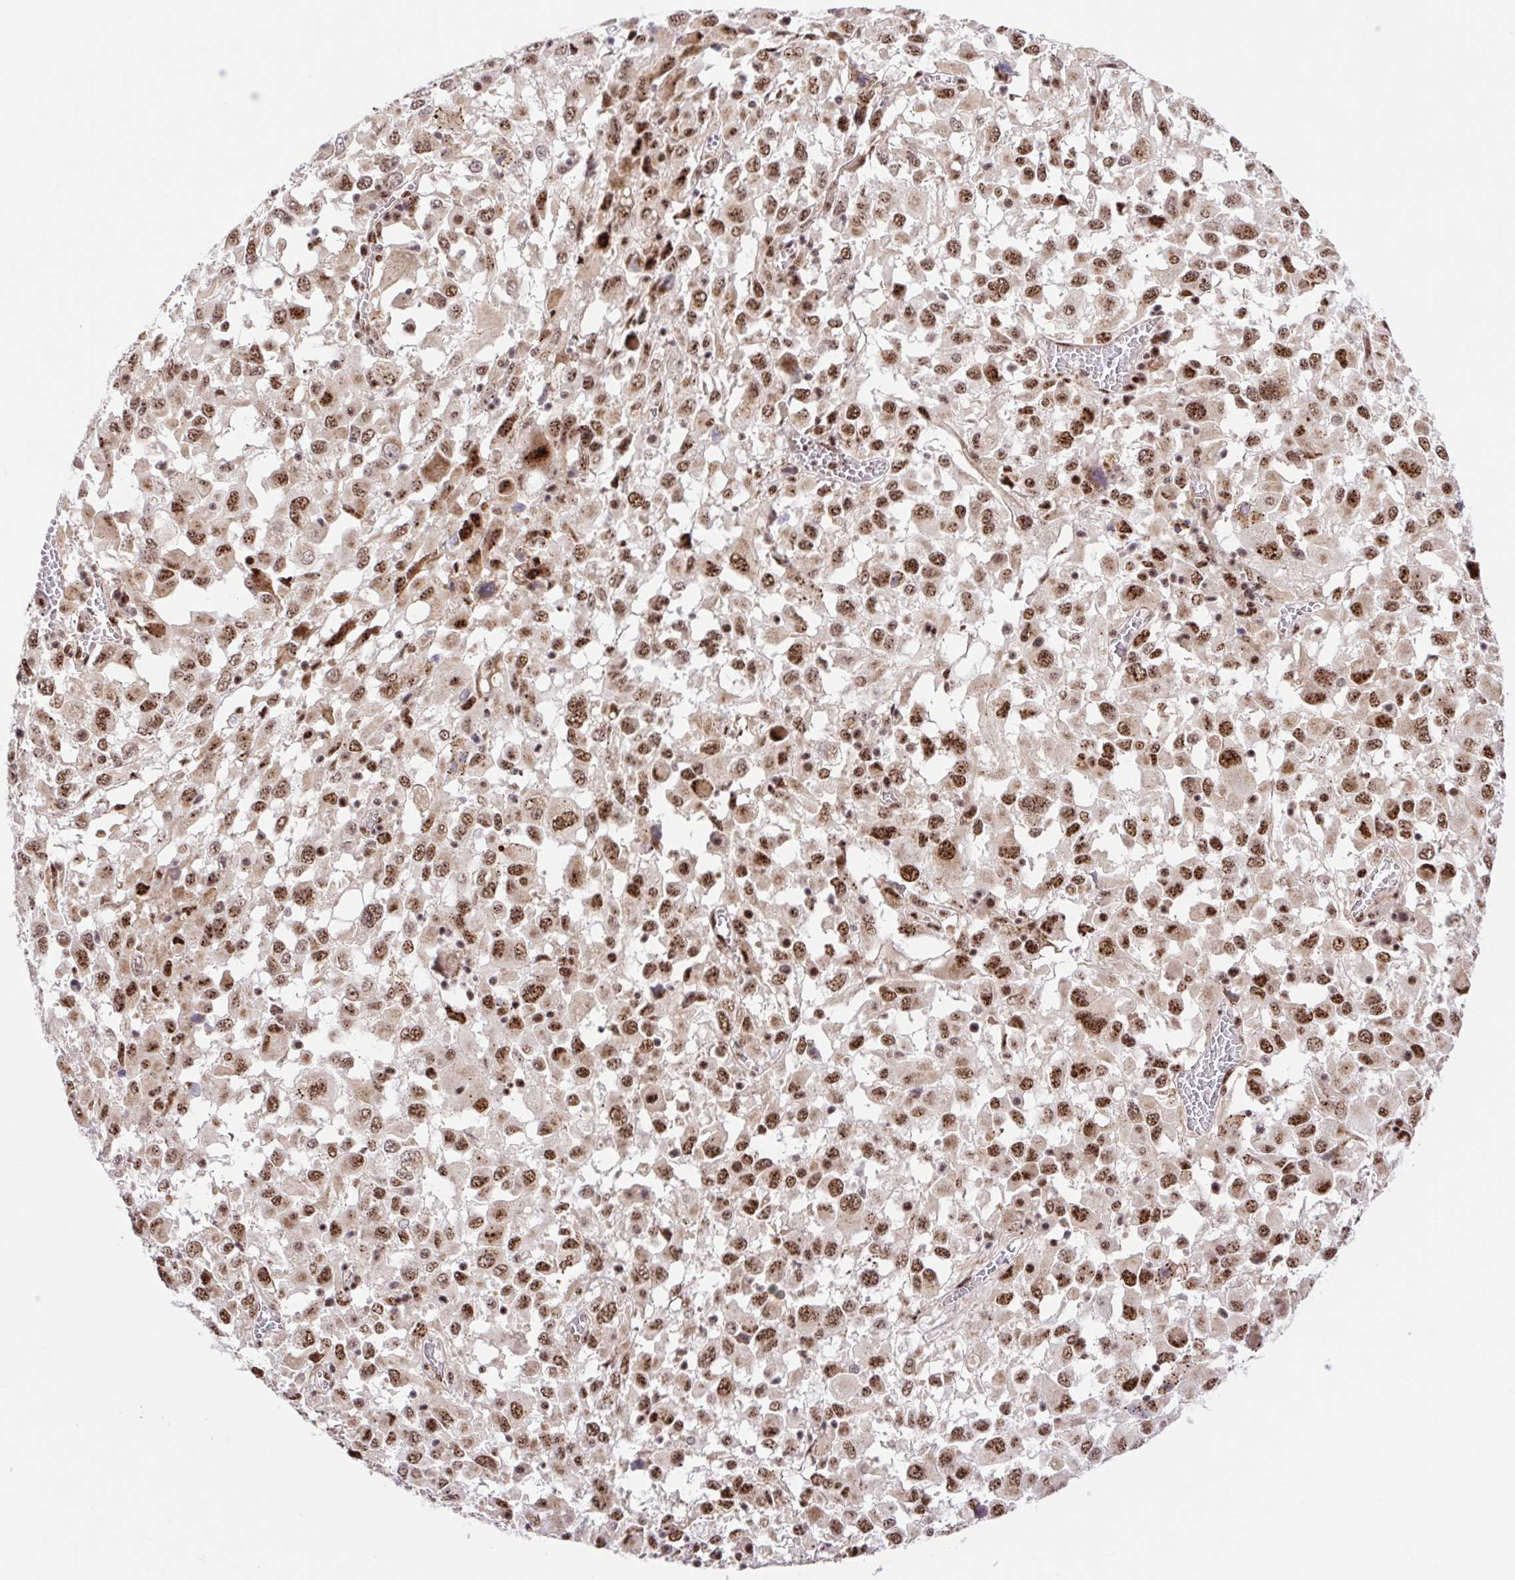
{"staining": {"intensity": "moderate", "quantity": ">75%", "location": "nuclear"}, "tissue": "melanoma", "cell_type": "Tumor cells", "image_type": "cancer", "snomed": [{"axis": "morphology", "description": "Malignant melanoma, Metastatic site"}, {"axis": "topography", "description": "Soft tissue"}], "caption": "Melanoma was stained to show a protein in brown. There is medium levels of moderate nuclear expression in about >75% of tumor cells.", "gene": "ERG", "patient": {"sex": "male", "age": 50}}